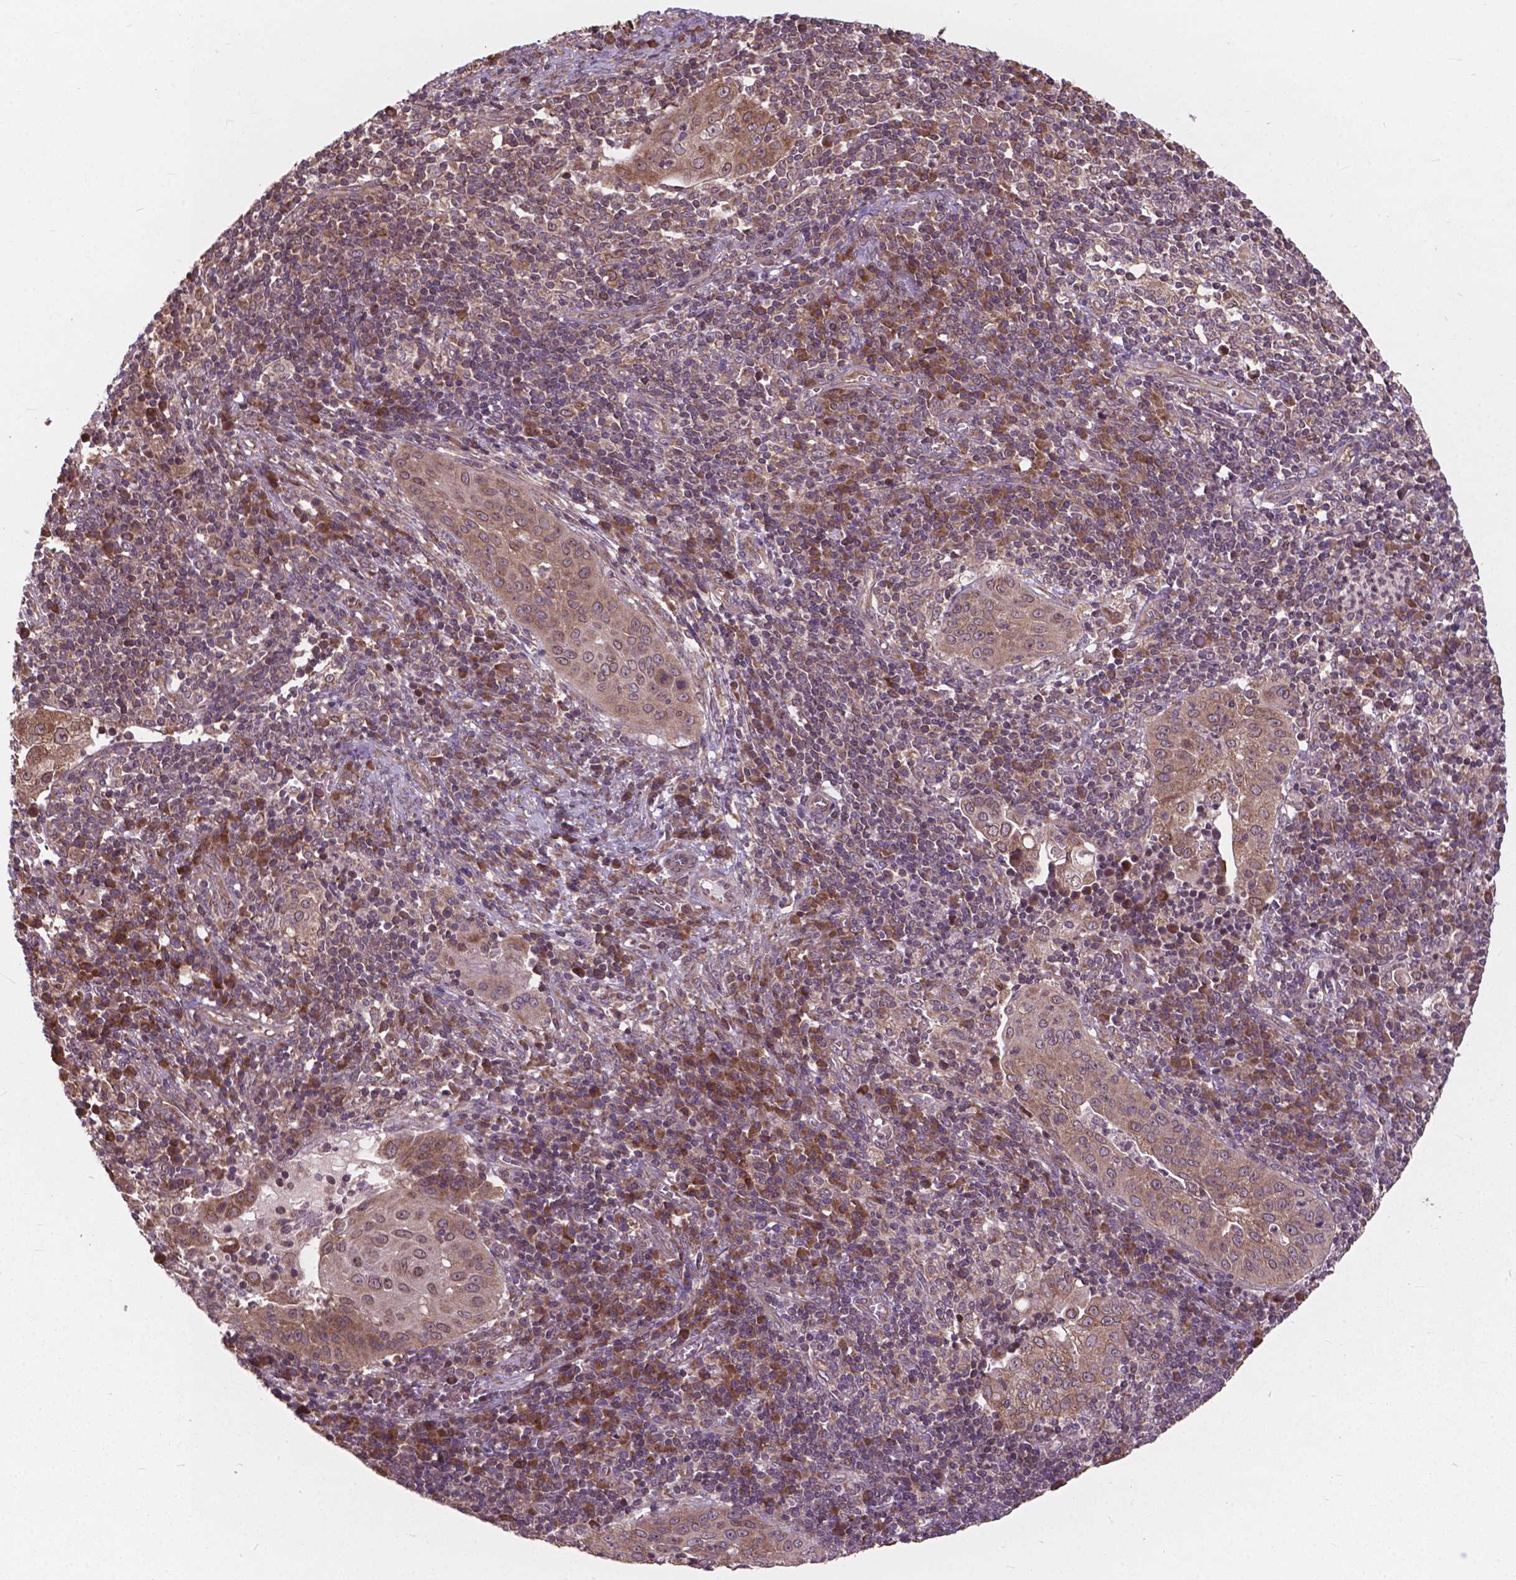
{"staining": {"intensity": "weak", "quantity": "<25%", "location": "cytoplasmic/membranous,nuclear"}, "tissue": "cervical cancer", "cell_type": "Tumor cells", "image_type": "cancer", "snomed": [{"axis": "morphology", "description": "Squamous cell carcinoma, NOS"}, {"axis": "topography", "description": "Cervix"}], "caption": "An immunohistochemistry (IHC) micrograph of cervical cancer is shown. There is no staining in tumor cells of cervical cancer. (Brightfield microscopy of DAB IHC at high magnification).", "gene": "MRPL33", "patient": {"sex": "female", "age": 39}}